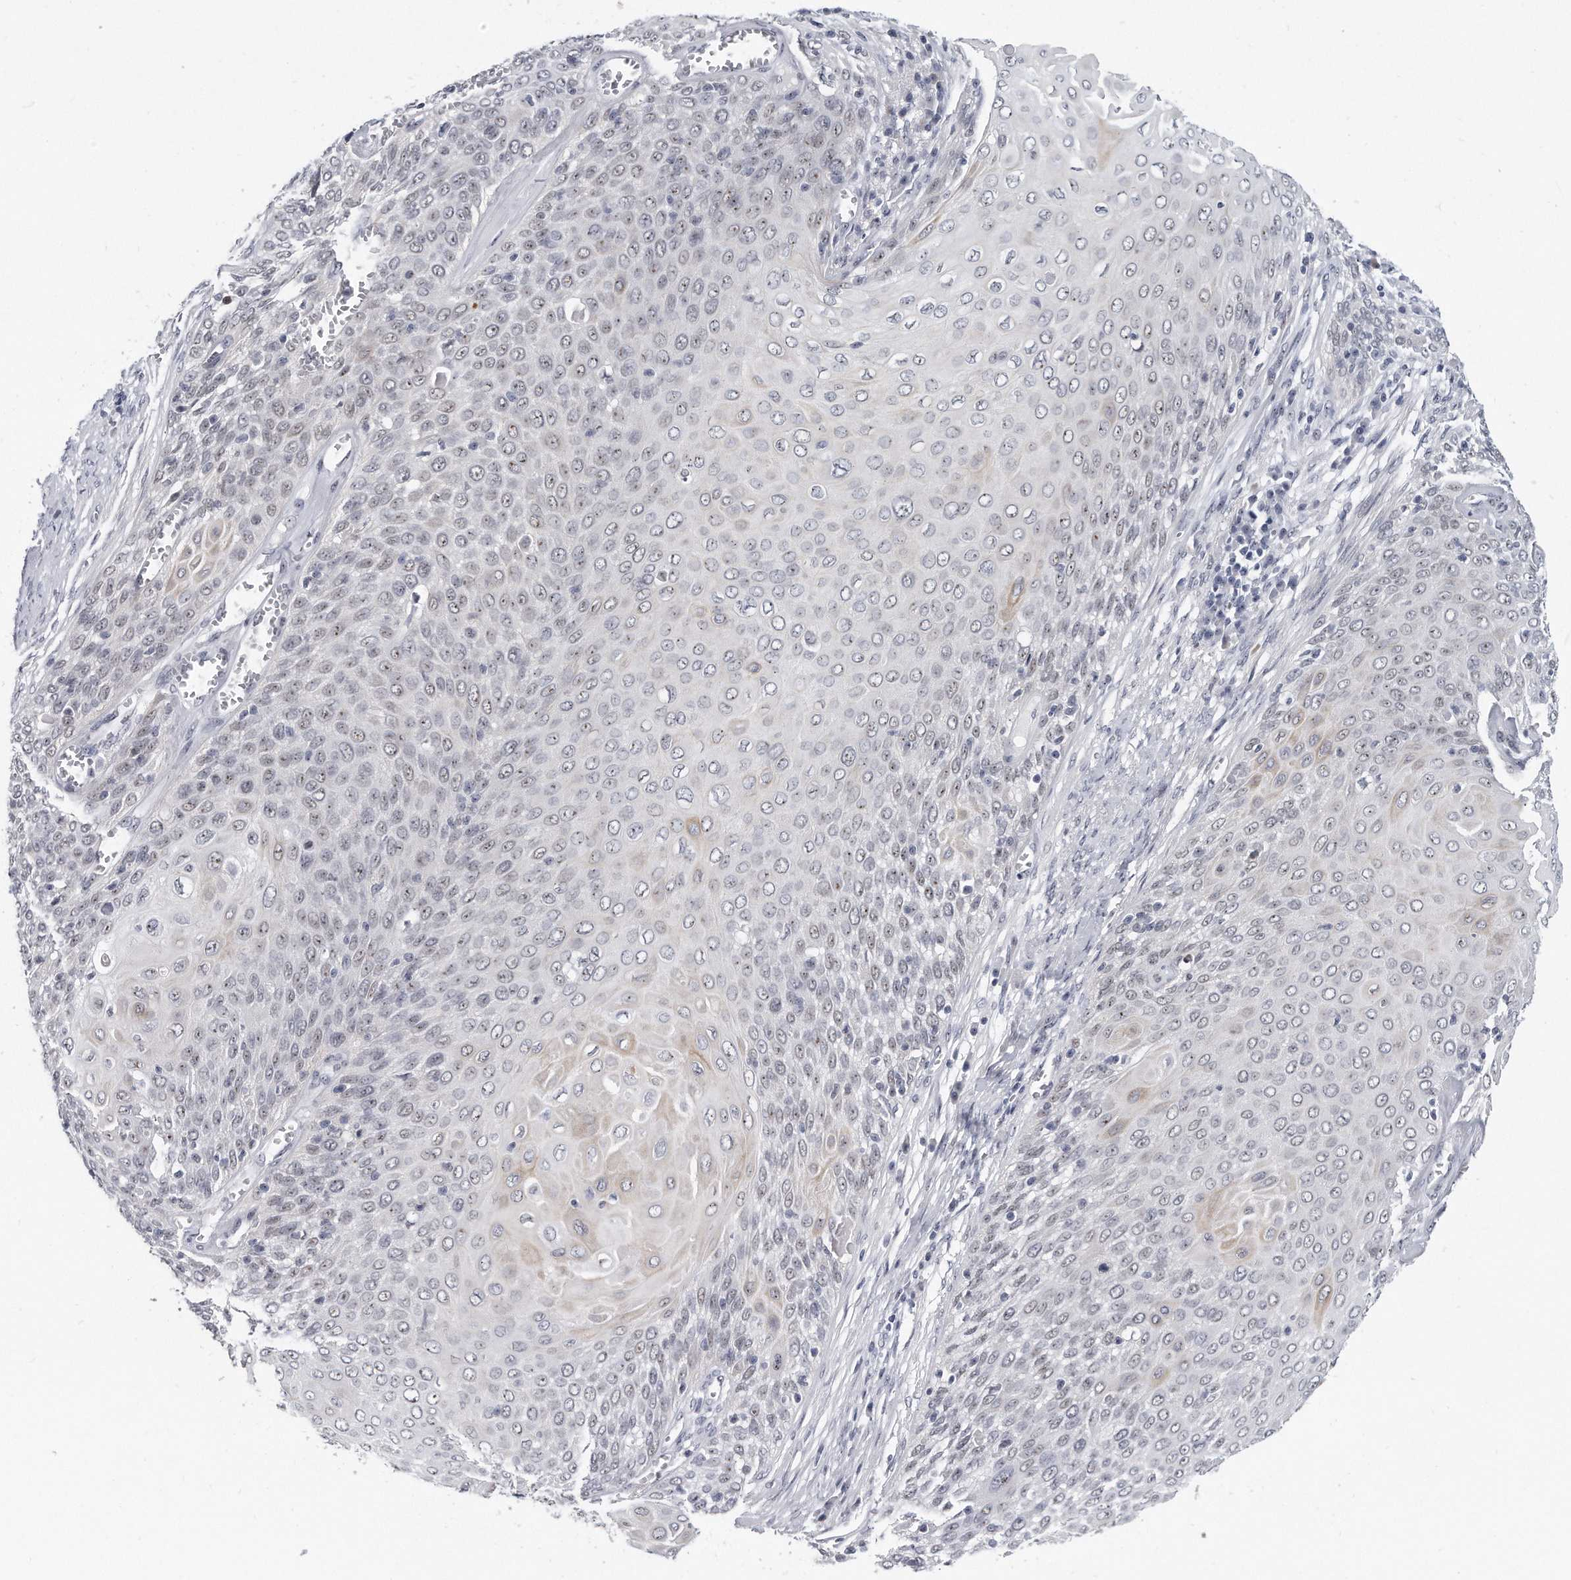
{"staining": {"intensity": "weak", "quantity": "25%-75%", "location": "nuclear"}, "tissue": "cervical cancer", "cell_type": "Tumor cells", "image_type": "cancer", "snomed": [{"axis": "morphology", "description": "Squamous cell carcinoma, NOS"}, {"axis": "topography", "description": "Cervix"}], "caption": "A high-resolution image shows immunohistochemistry (IHC) staining of cervical cancer (squamous cell carcinoma), which exhibits weak nuclear staining in approximately 25%-75% of tumor cells.", "gene": "TFCP2L1", "patient": {"sex": "female", "age": 39}}